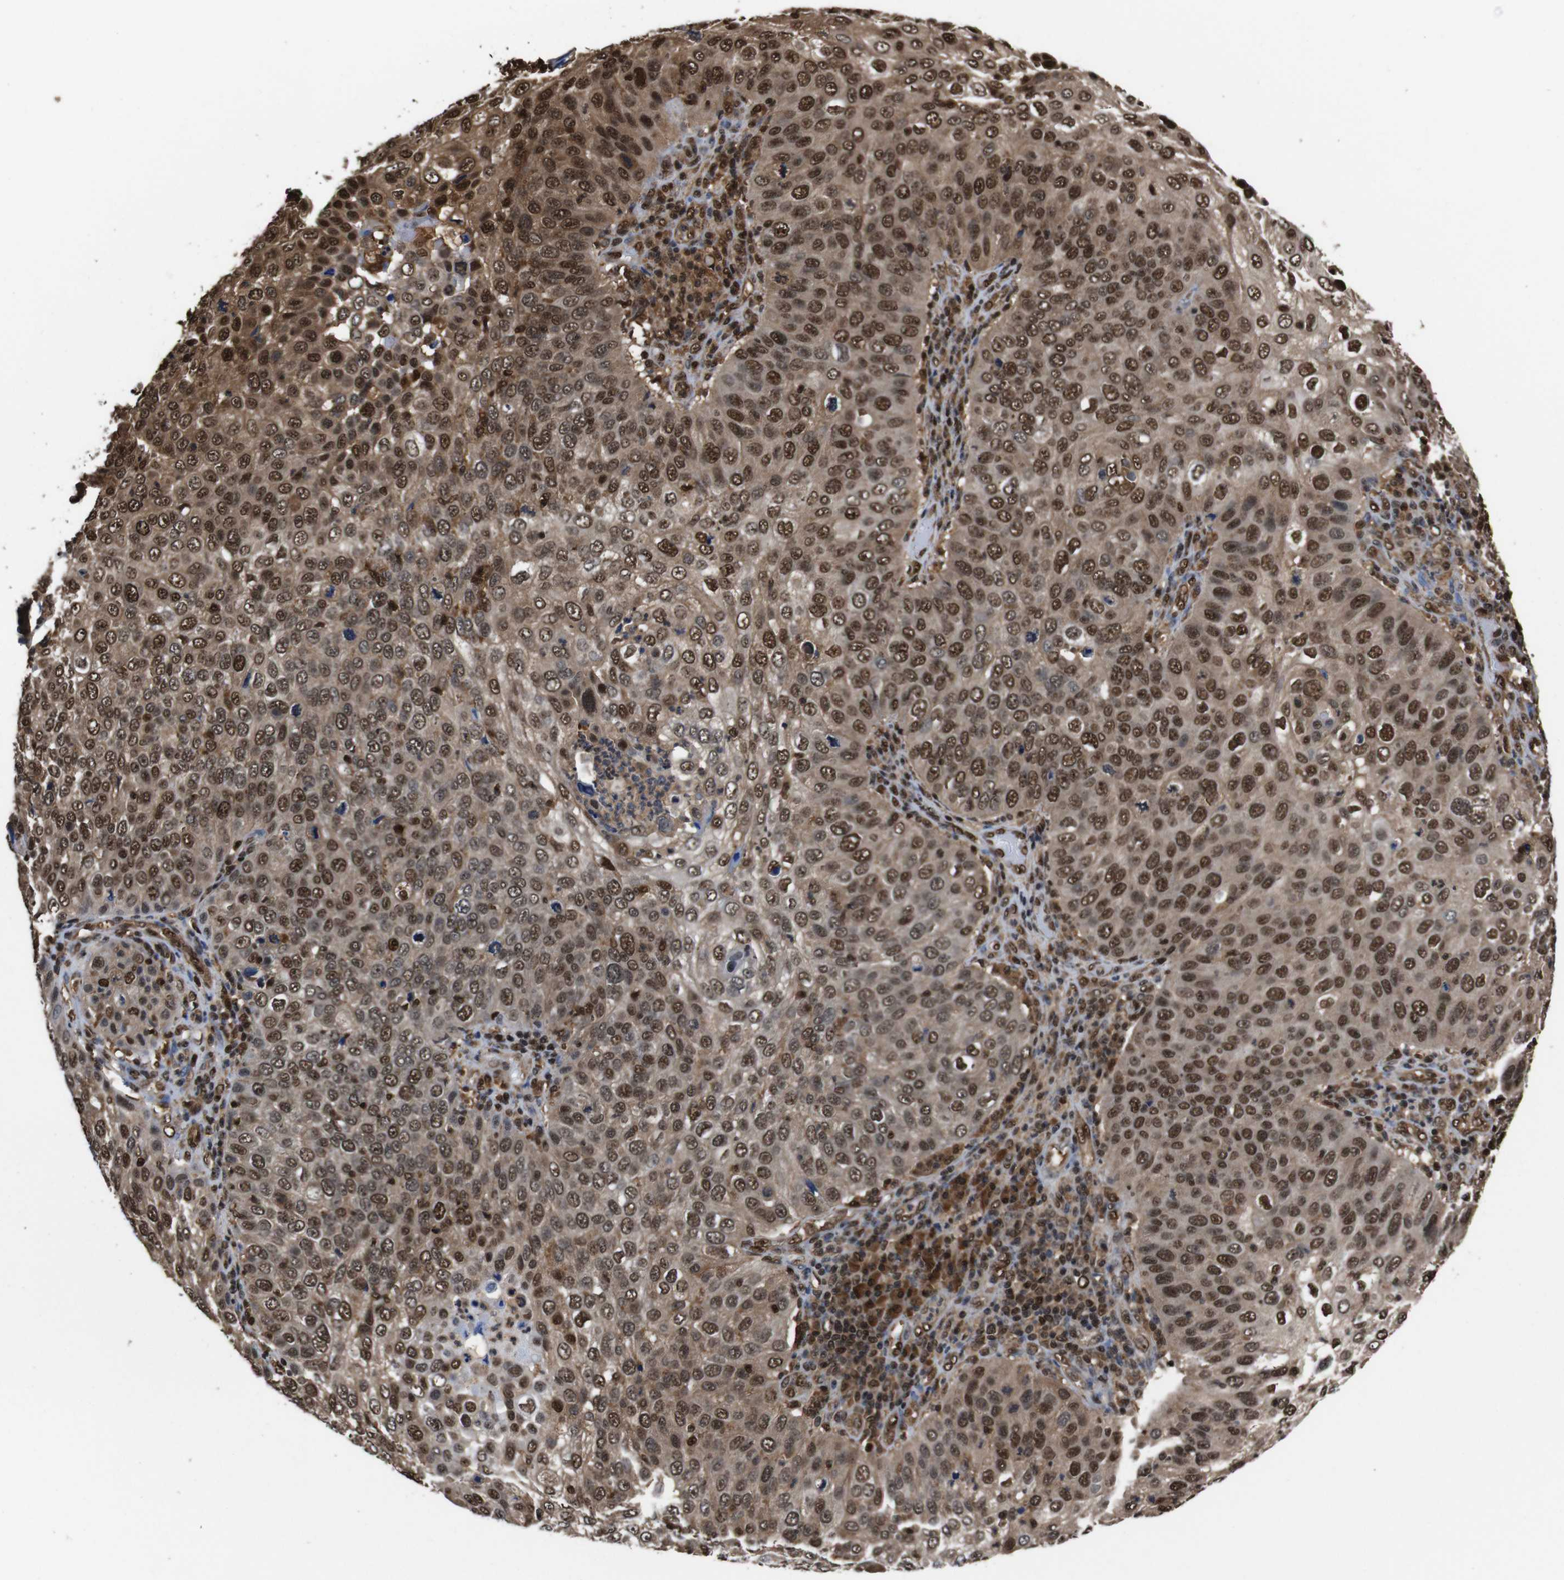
{"staining": {"intensity": "moderate", "quantity": ">75%", "location": "cytoplasmic/membranous,nuclear"}, "tissue": "skin cancer", "cell_type": "Tumor cells", "image_type": "cancer", "snomed": [{"axis": "morphology", "description": "Squamous cell carcinoma, NOS"}, {"axis": "topography", "description": "Skin"}], "caption": "Immunohistochemical staining of squamous cell carcinoma (skin) reveals moderate cytoplasmic/membranous and nuclear protein positivity in approximately >75% of tumor cells. (DAB (3,3'-diaminobenzidine) IHC with brightfield microscopy, high magnification).", "gene": "VCP", "patient": {"sex": "male", "age": 87}}